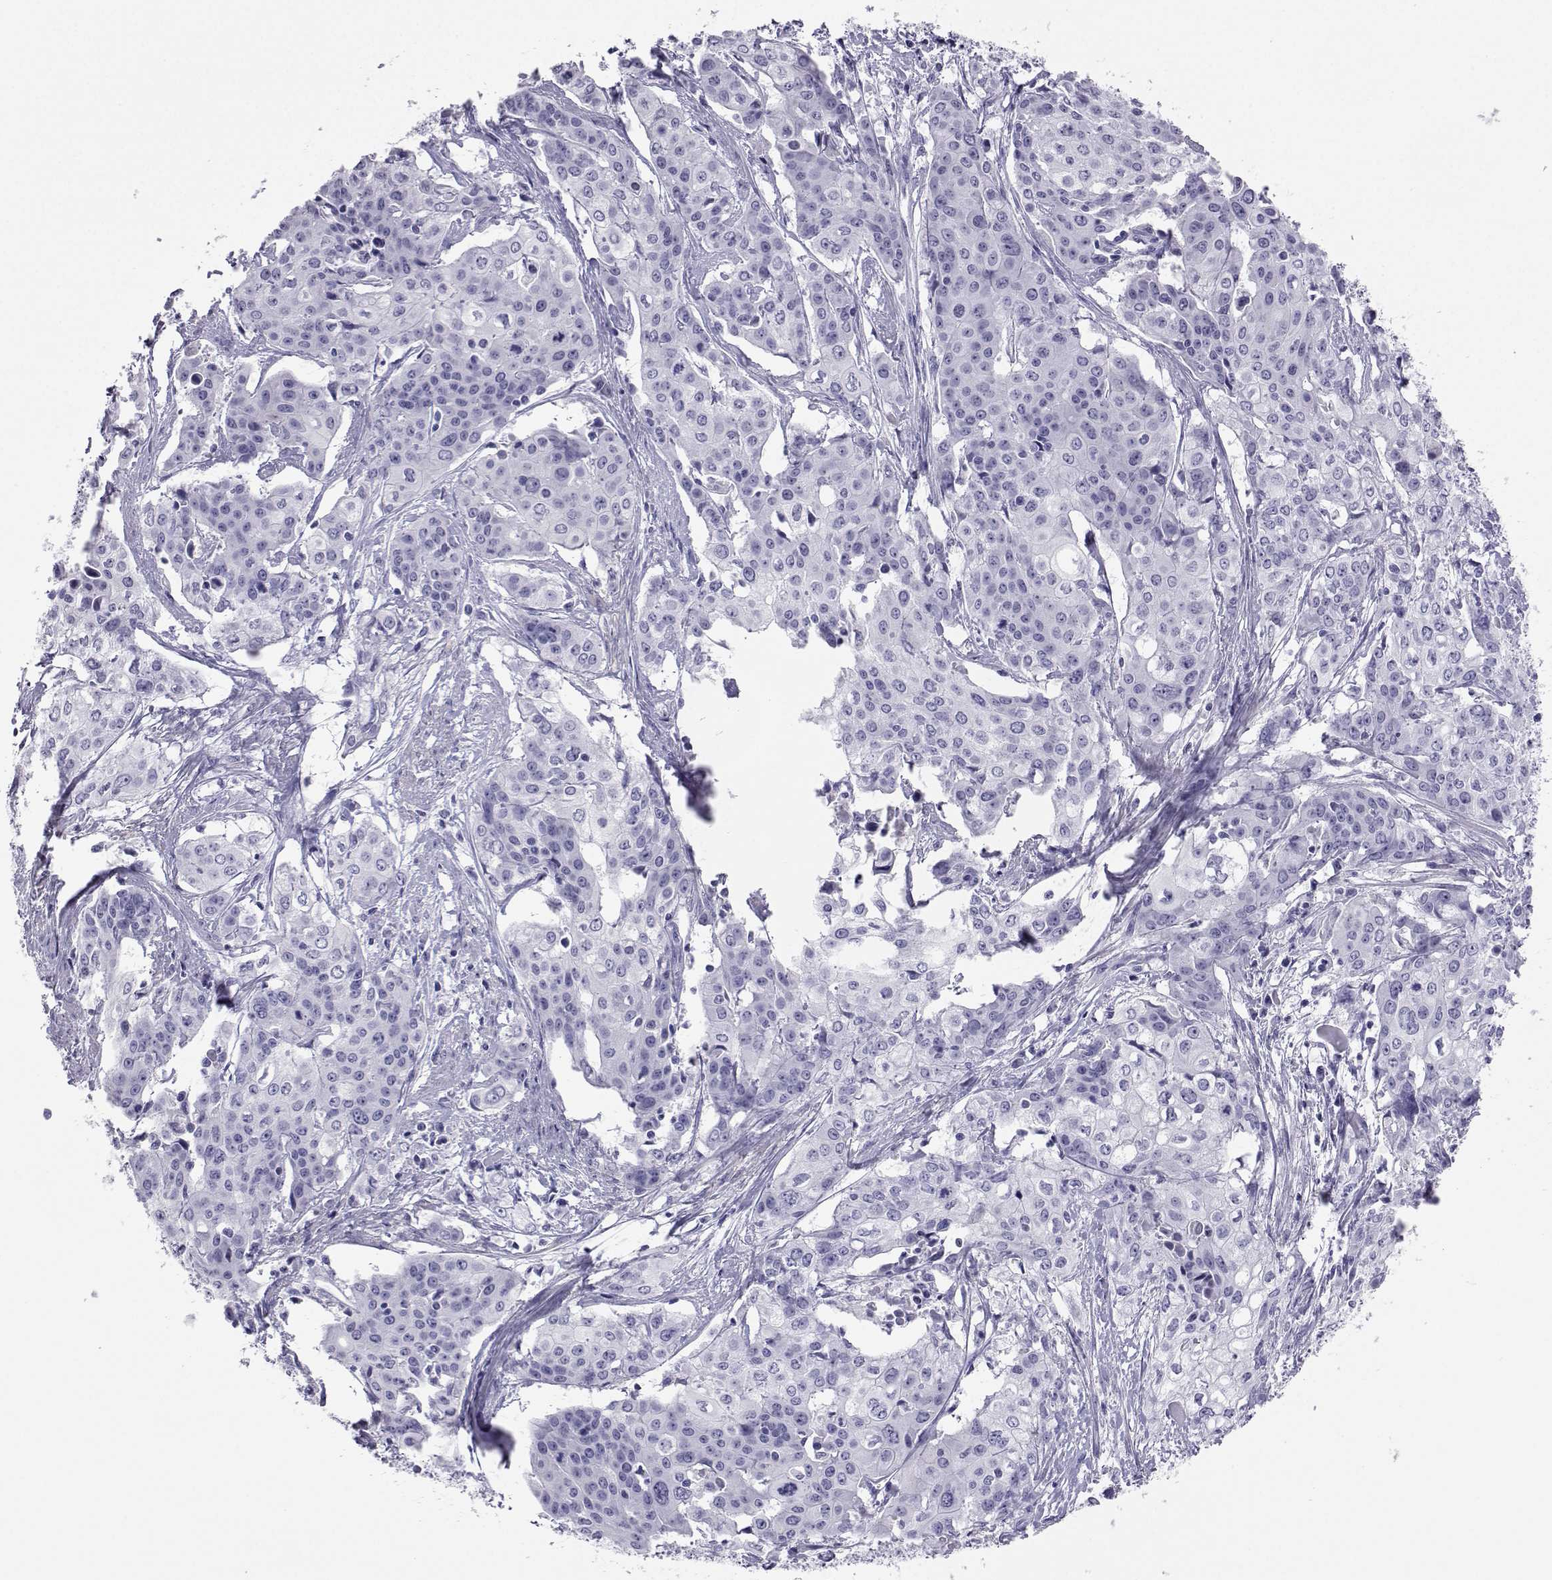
{"staining": {"intensity": "negative", "quantity": "none", "location": "none"}, "tissue": "cervical cancer", "cell_type": "Tumor cells", "image_type": "cancer", "snomed": [{"axis": "morphology", "description": "Squamous cell carcinoma, NOS"}, {"axis": "topography", "description": "Cervix"}], "caption": "An image of cervical cancer (squamous cell carcinoma) stained for a protein shows no brown staining in tumor cells. (Brightfield microscopy of DAB immunohistochemistry at high magnification).", "gene": "PLIN4", "patient": {"sex": "female", "age": 39}}